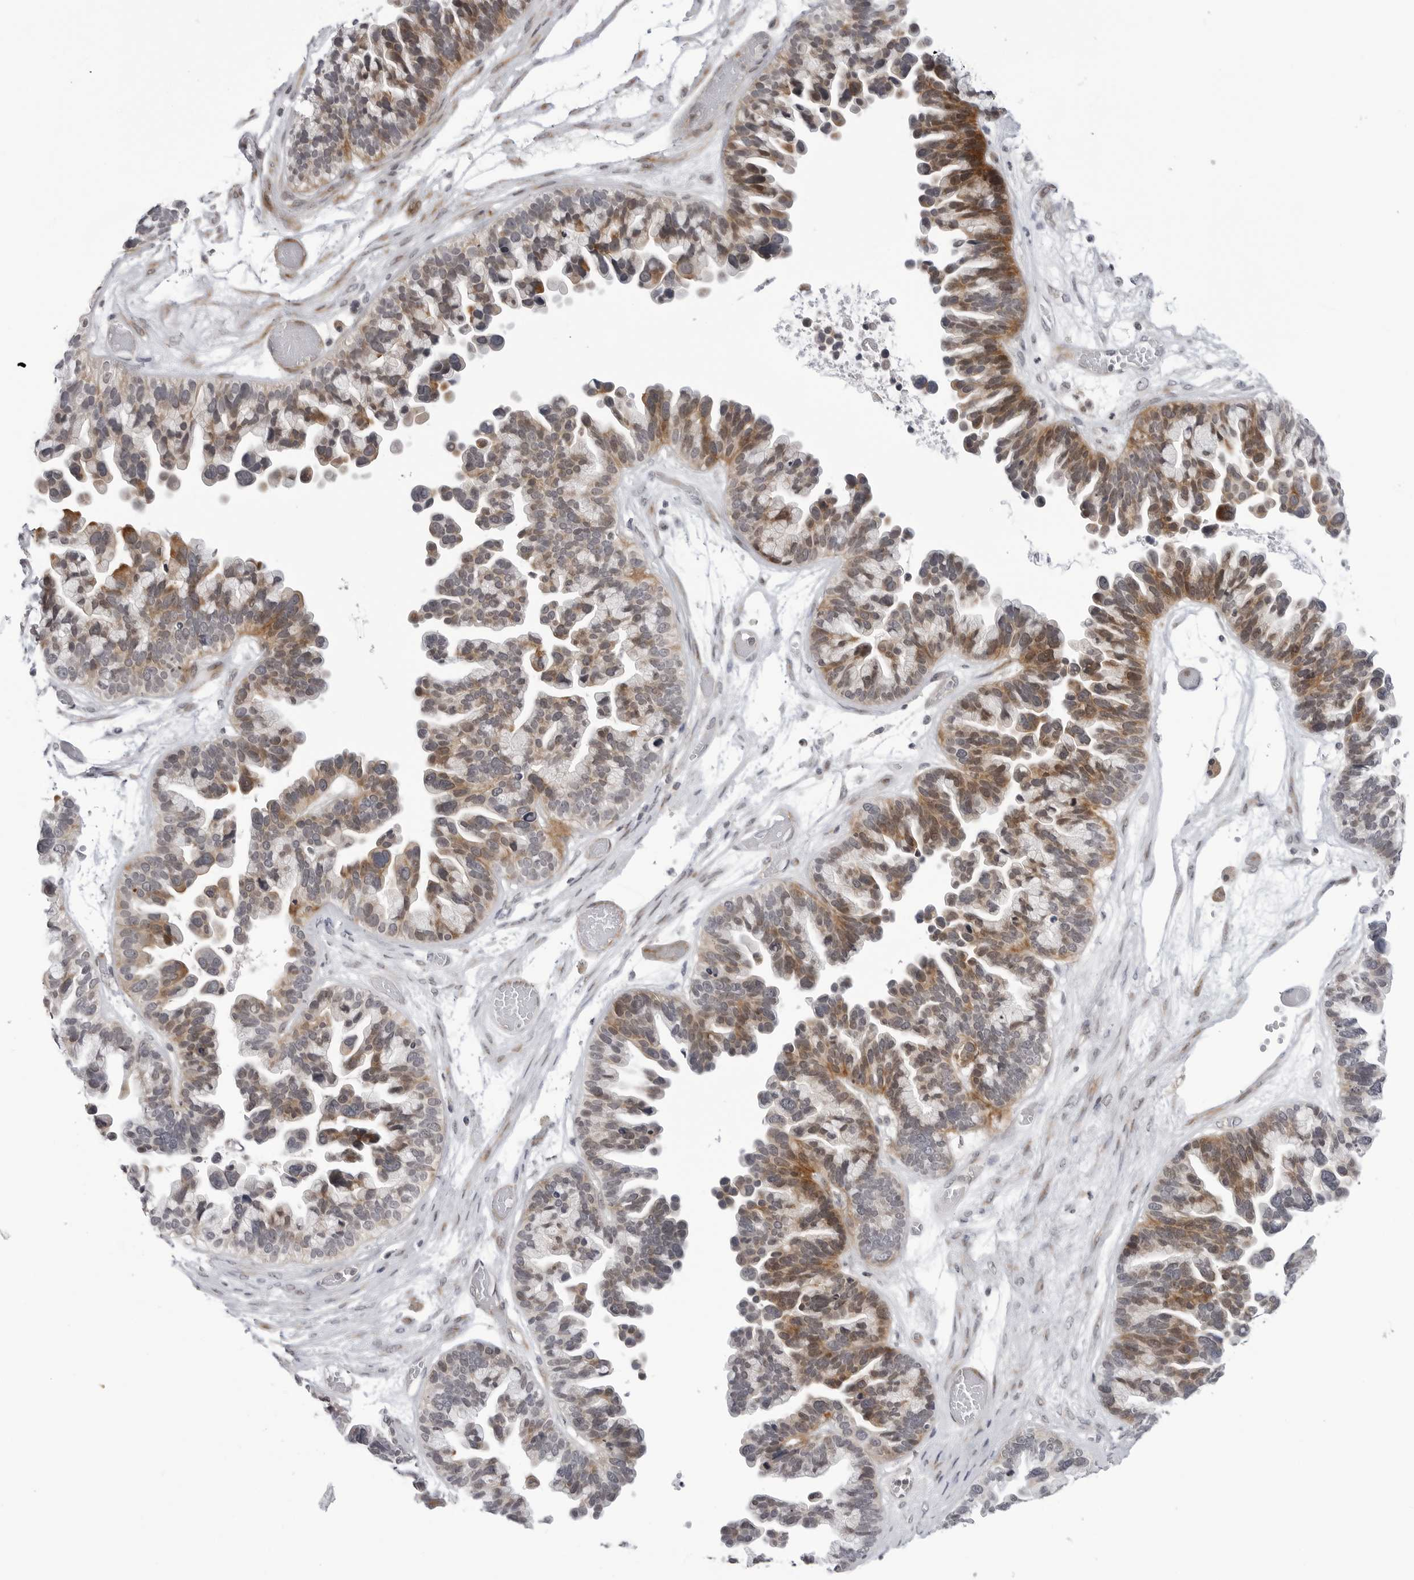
{"staining": {"intensity": "moderate", "quantity": ">75%", "location": "cytoplasmic/membranous"}, "tissue": "ovarian cancer", "cell_type": "Tumor cells", "image_type": "cancer", "snomed": [{"axis": "morphology", "description": "Cystadenocarcinoma, serous, NOS"}, {"axis": "topography", "description": "Ovary"}], "caption": "High-power microscopy captured an IHC photomicrograph of ovarian cancer, revealing moderate cytoplasmic/membranous positivity in approximately >75% of tumor cells.", "gene": "ADAMTS5", "patient": {"sex": "female", "age": 56}}